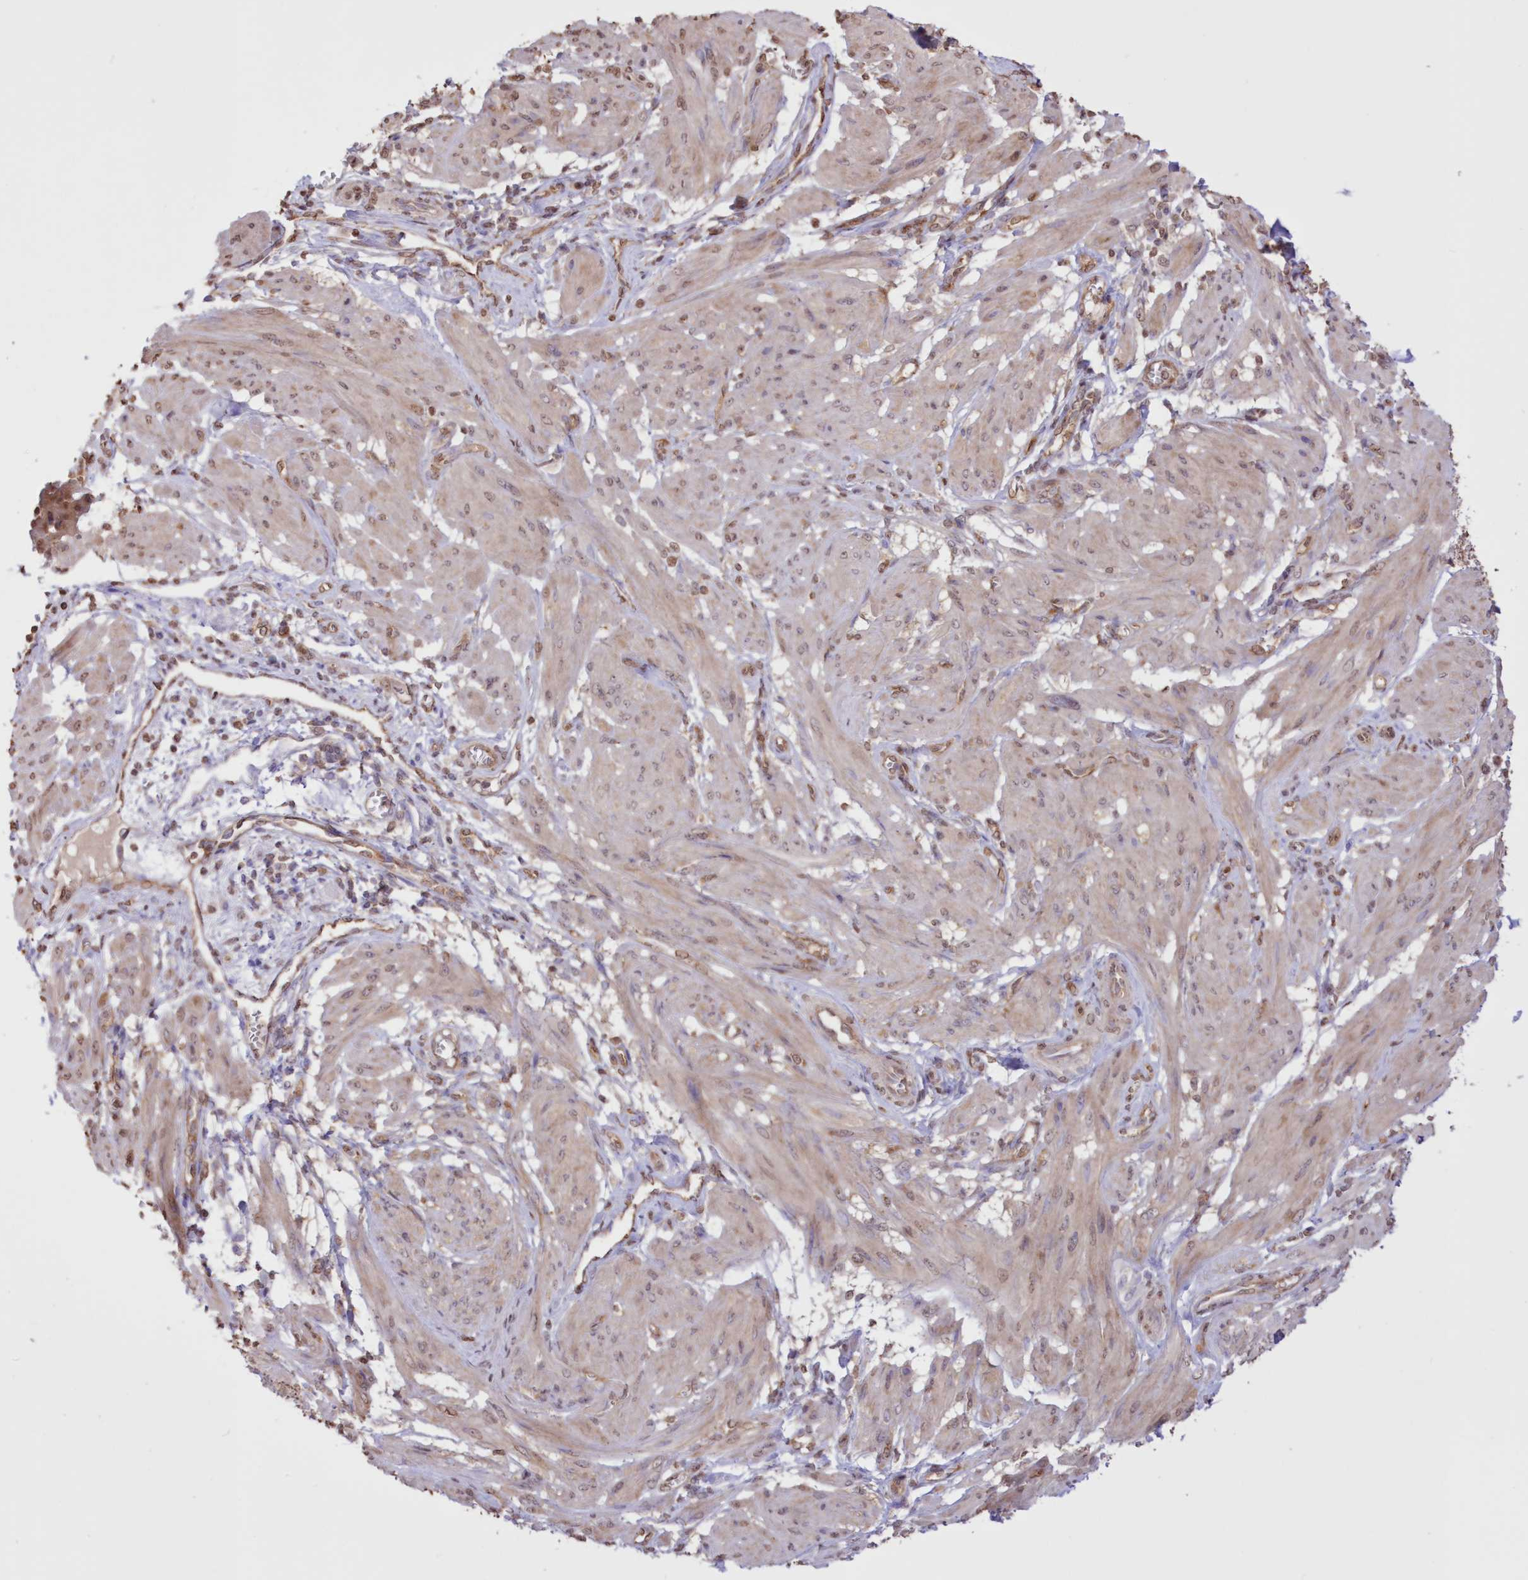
{"staining": {"intensity": "weak", "quantity": ">75%", "location": "cytoplasmic/membranous,nuclear"}, "tissue": "smooth muscle", "cell_type": "Smooth muscle cells", "image_type": "normal", "snomed": [{"axis": "morphology", "description": "Normal tissue, NOS"}, {"axis": "topography", "description": "Smooth muscle"}], "caption": "IHC of normal smooth muscle reveals low levels of weak cytoplasmic/membranous,nuclear positivity in about >75% of smooth muscle cells.", "gene": "FCHO2", "patient": {"sex": "female", "age": 39}}